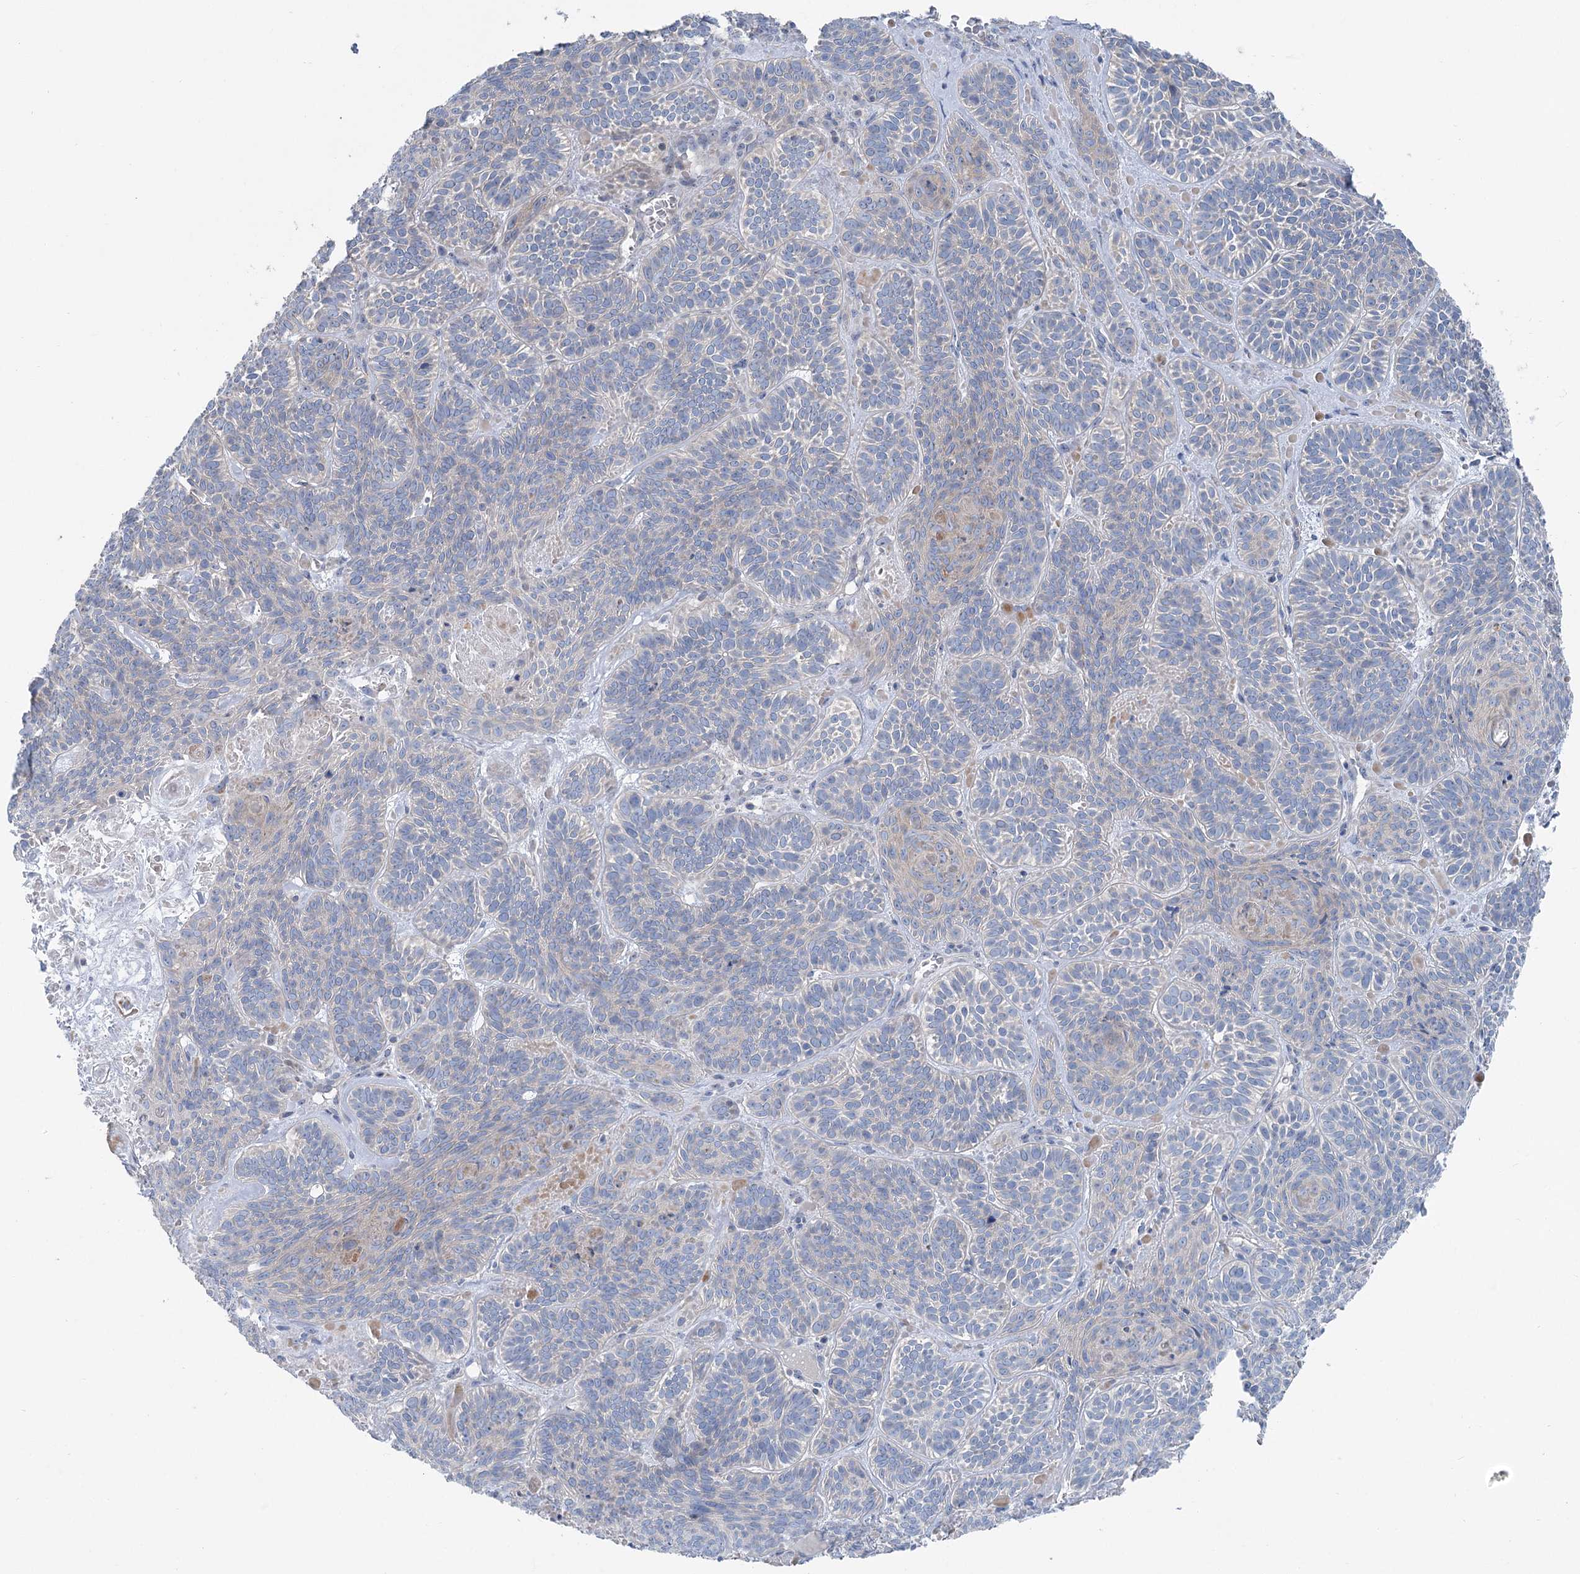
{"staining": {"intensity": "negative", "quantity": "none", "location": "none"}, "tissue": "skin cancer", "cell_type": "Tumor cells", "image_type": "cancer", "snomed": [{"axis": "morphology", "description": "Basal cell carcinoma"}, {"axis": "topography", "description": "Skin"}], "caption": "A histopathology image of human skin cancer (basal cell carcinoma) is negative for staining in tumor cells.", "gene": "MARK2", "patient": {"sex": "male", "age": 85}}